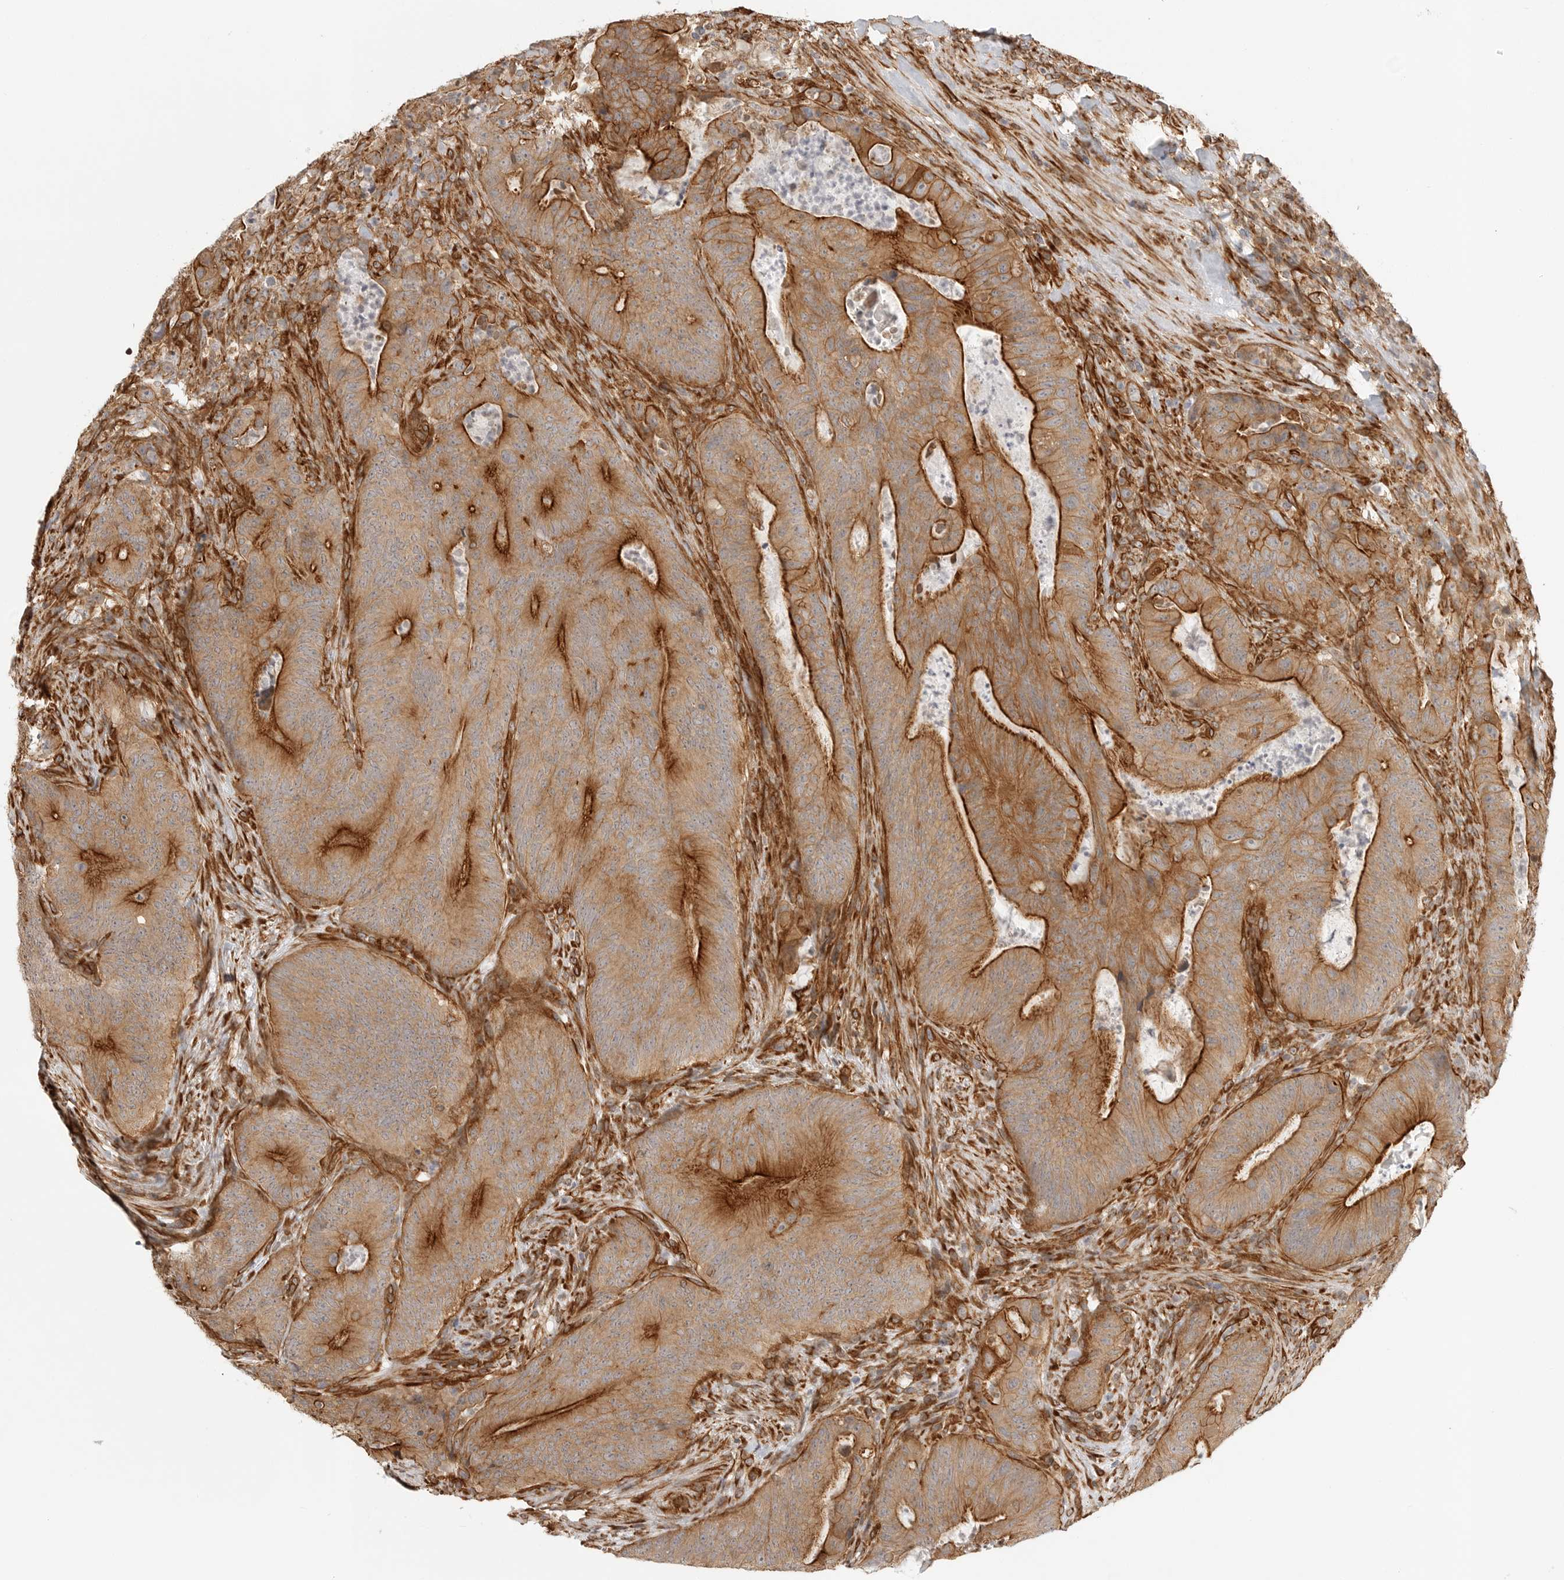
{"staining": {"intensity": "strong", "quantity": ">75%", "location": "cytoplasmic/membranous"}, "tissue": "colorectal cancer", "cell_type": "Tumor cells", "image_type": "cancer", "snomed": [{"axis": "morphology", "description": "Normal tissue, NOS"}, {"axis": "topography", "description": "Colon"}], "caption": "DAB (3,3'-diaminobenzidine) immunohistochemical staining of colorectal cancer exhibits strong cytoplasmic/membranous protein staining in approximately >75% of tumor cells.", "gene": "ATOH7", "patient": {"sex": "female", "age": 82}}